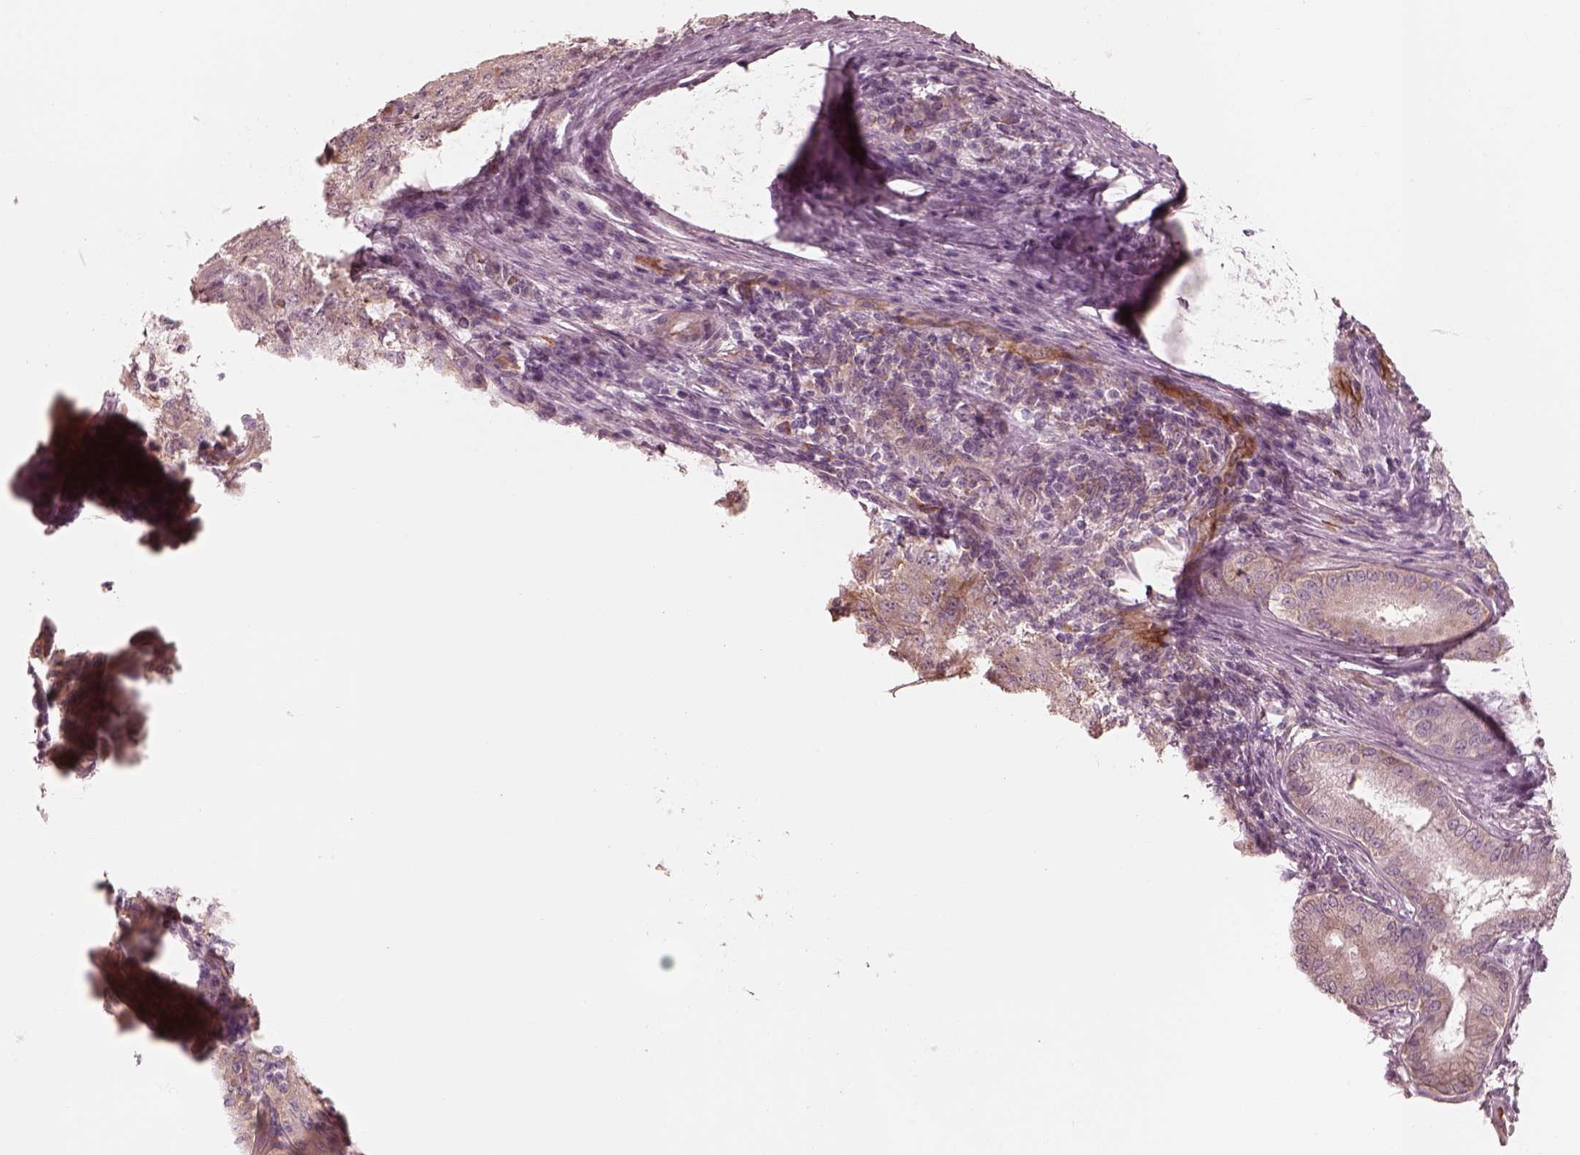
{"staining": {"intensity": "negative", "quantity": "none", "location": "none"}, "tissue": "pancreatic cancer", "cell_type": "Tumor cells", "image_type": "cancer", "snomed": [{"axis": "morphology", "description": "Adenocarcinoma, NOS"}, {"axis": "topography", "description": "Pancreas"}], "caption": "DAB (3,3'-diaminobenzidine) immunohistochemical staining of human adenocarcinoma (pancreatic) exhibits no significant positivity in tumor cells.", "gene": "RAB3C", "patient": {"sex": "male", "age": 63}}